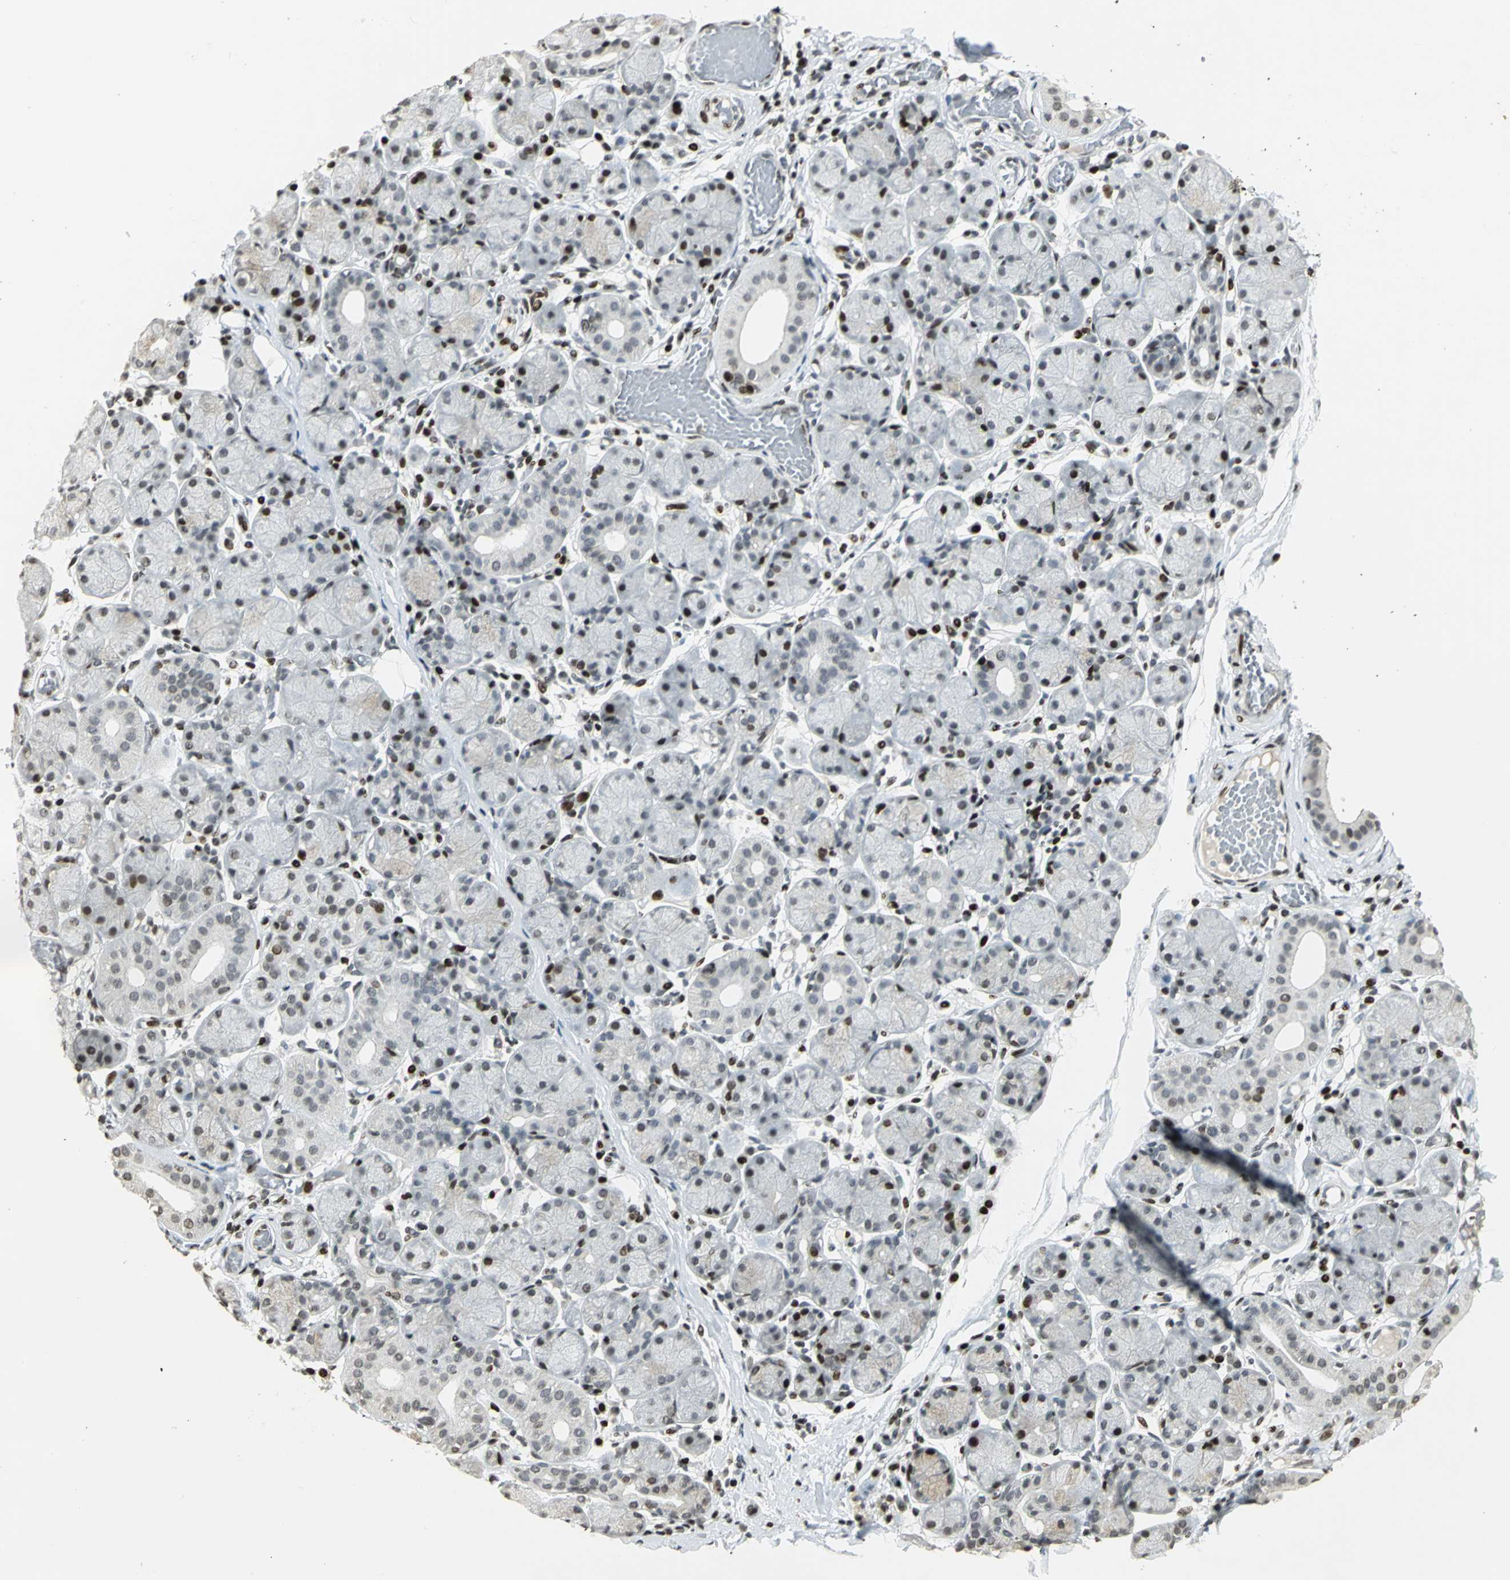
{"staining": {"intensity": "strong", "quantity": ">75%", "location": "nuclear"}, "tissue": "salivary gland", "cell_type": "Glandular cells", "image_type": "normal", "snomed": [{"axis": "morphology", "description": "Normal tissue, NOS"}, {"axis": "topography", "description": "Salivary gland"}], "caption": "Brown immunohistochemical staining in unremarkable salivary gland demonstrates strong nuclear staining in about >75% of glandular cells. The protein is stained brown, and the nuclei are stained in blue (DAB (3,3'-diaminobenzidine) IHC with brightfield microscopy, high magnification).", "gene": "KDM1A", "patient": {"sex": "female", "age": 24}}